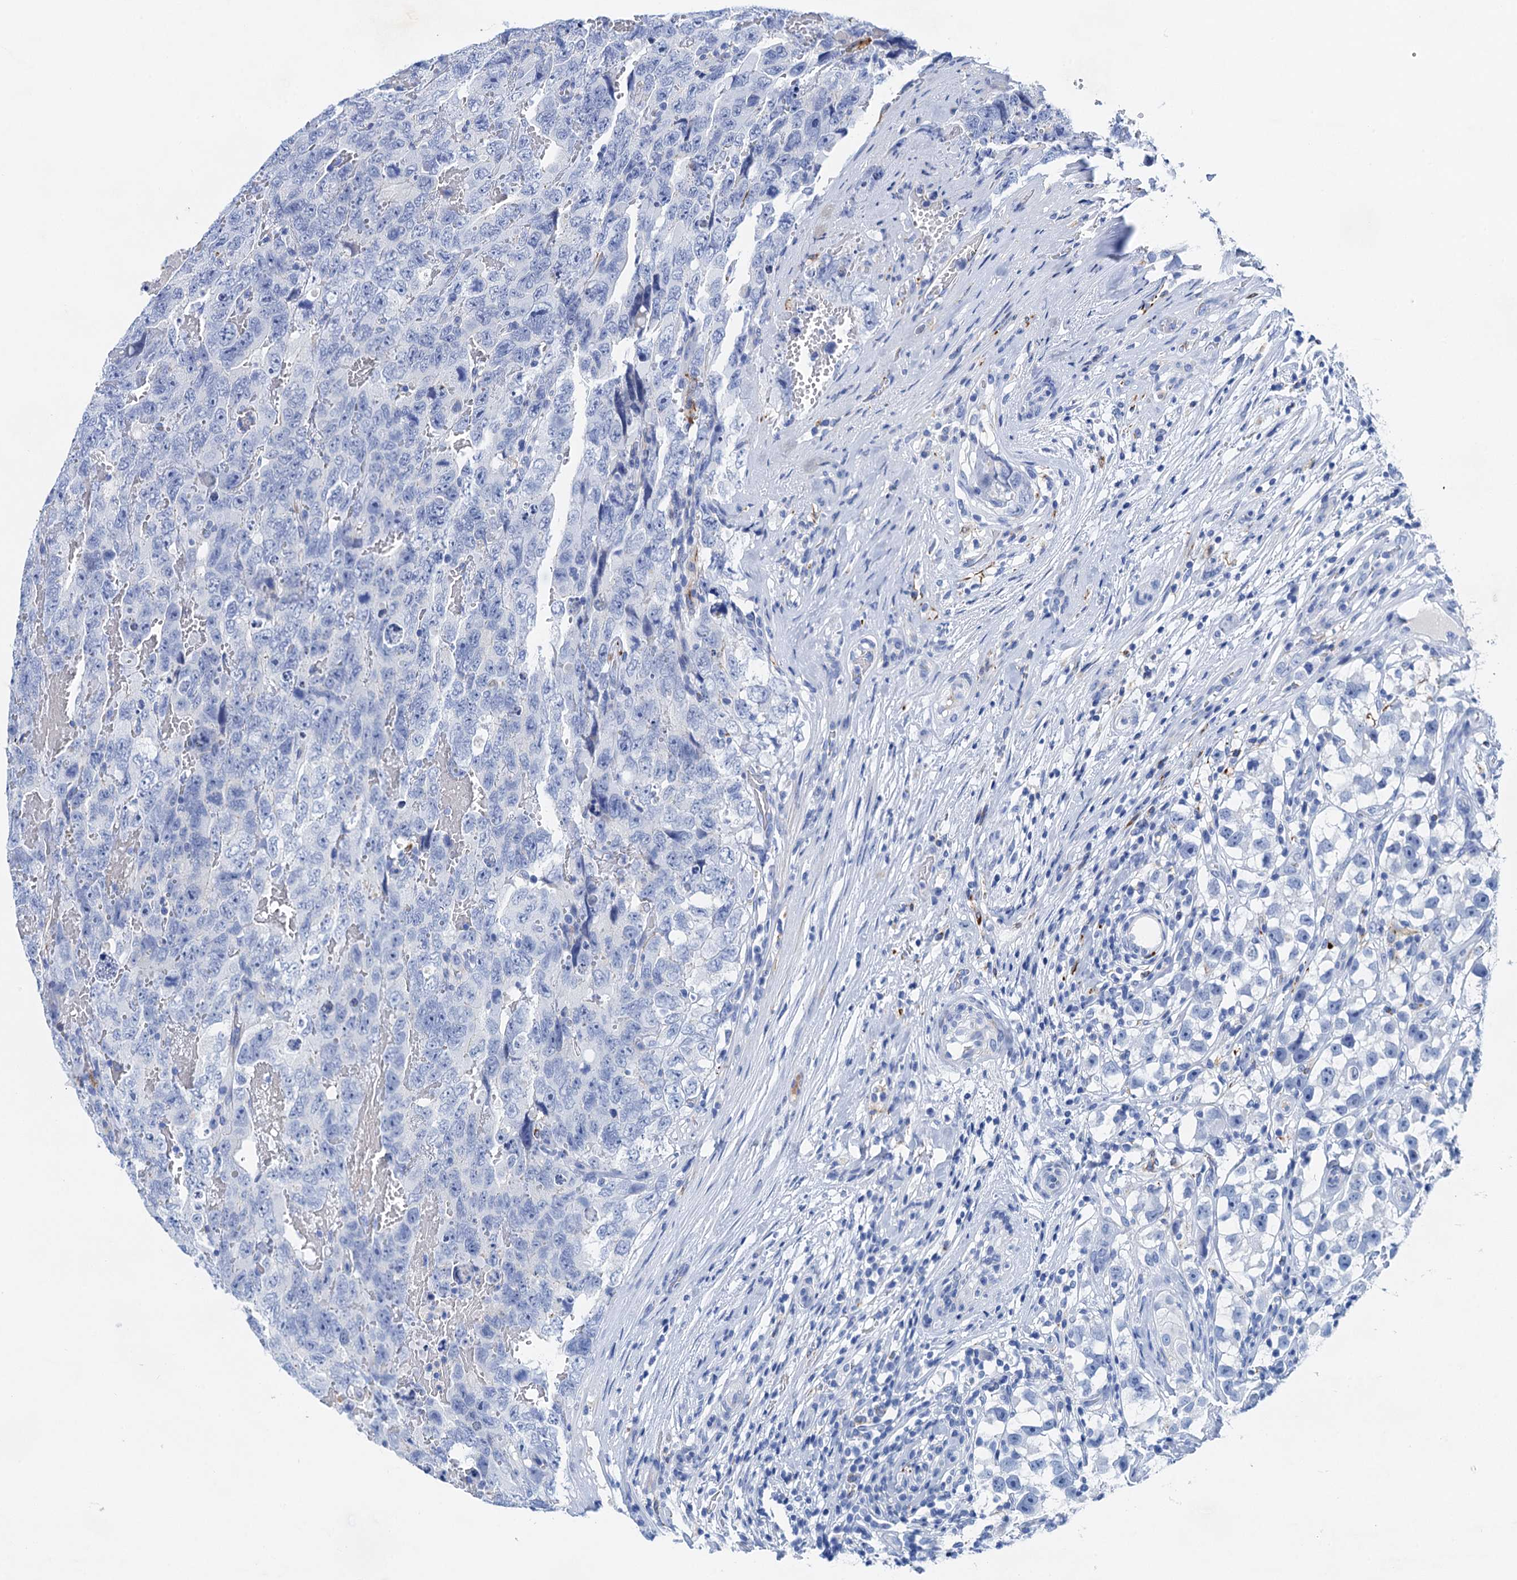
{"staining": {"intensity": "negative", "quantity": "none", "location": "none"}, "tissue": "testis cancer", "cell_type": "Tumor cells", "image_type": "cancer", "snomed": [{"axis": "morphology", "description": "Carcinoma, Embryonal, NOS"}, {"axis": "topography", "description": "Testis"}], "caption": "Tumor cells are negative for brown protein staining in testis cancer (embryonal carcinoma). (DAB (3,3'-diaminobenzidine) IHC visualized using brightfield microscopy, high magnification).", "gene": "NLRP10", "patient": {"sex": "male", "age": 45}}